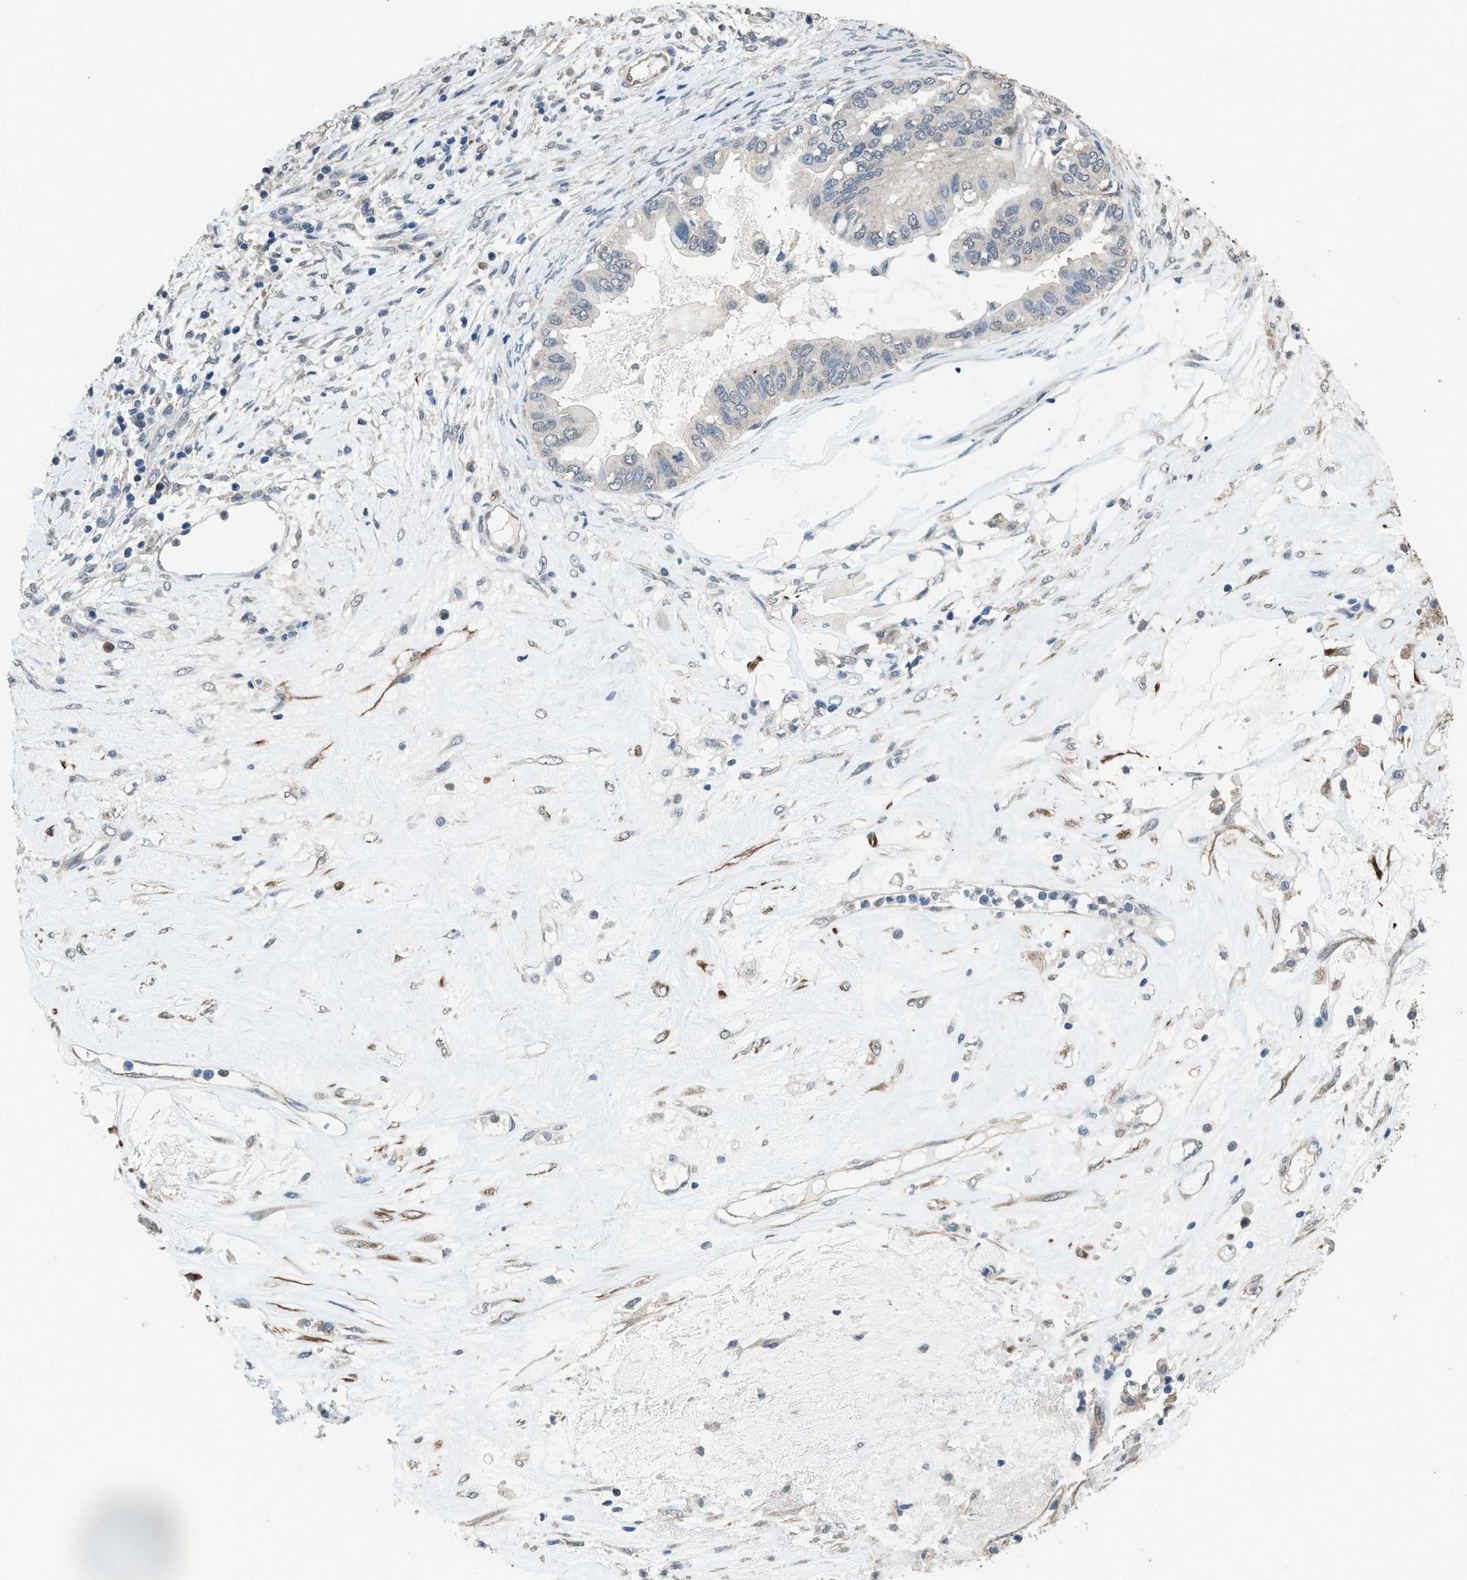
{"staining": {"intensity": "negative", "quantity": "none", "location": "none"}, "tissue": "ovarian cancer", "cell_type": "Tumor cells", "image_type": "cancer", "snomed": [{"axis": "morphology", "description": "Cystadenocarcinoma, mucinous, NOS"}, {"axis": "topography", "description": "Ovary"}], "caption": "IHC of human ovarian cancer (mucinous cystadenocarcinoma) demonstrates no expression in tumor cells.", "gene": "SYNM", "patient": {"sex": "female", "age": 80}}